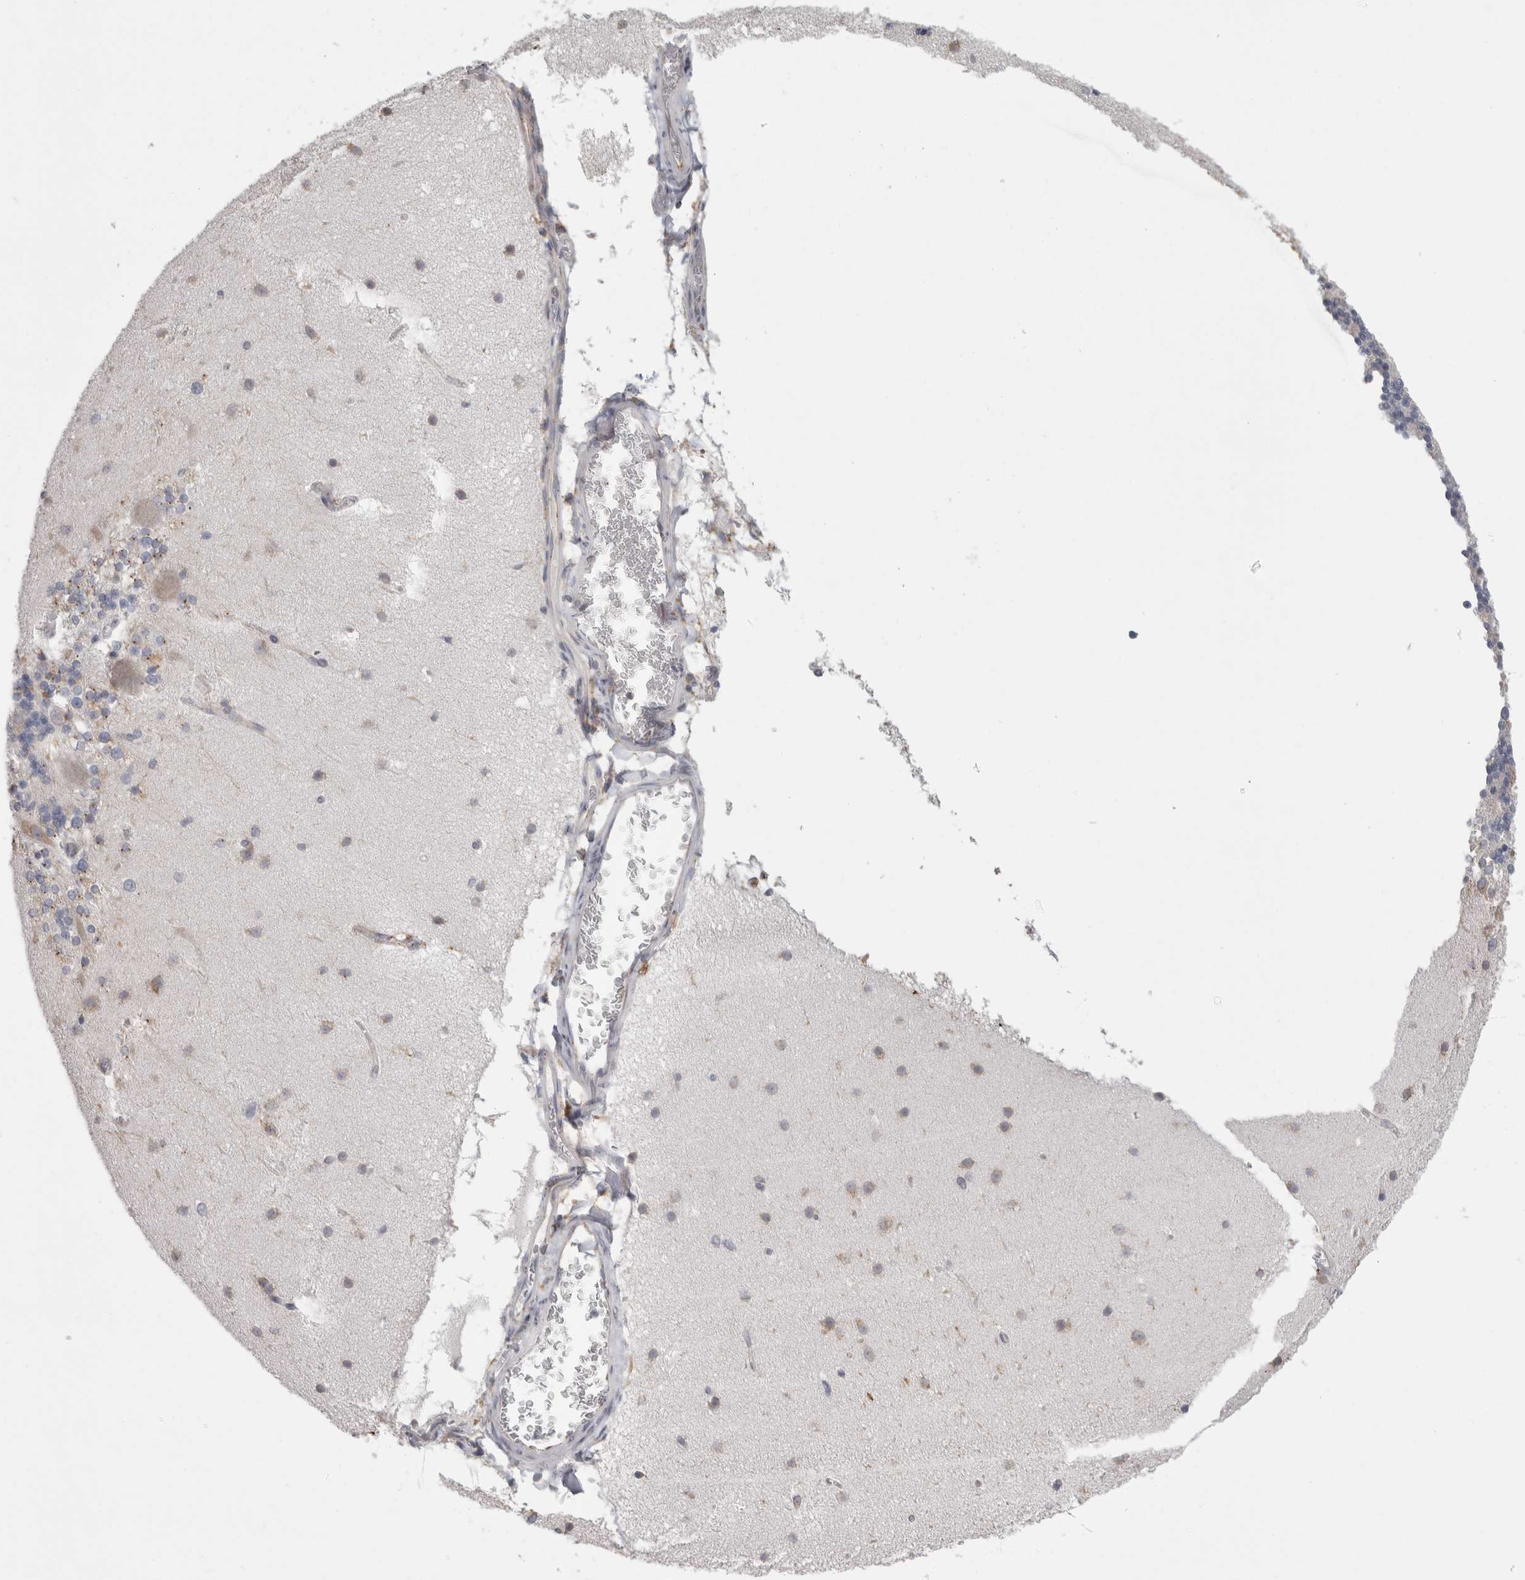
{"staining": {"intensity": "negative", "quantity": "none", "location": "none"}, "tissue": "cerebellum", "cell_type": "Cells in granular layer", "image_type": "normal", "snomed": [{"axis": "morphology", "description": "Normal tissue, NOS"}, {"axis": "topography", "description": "Cerebellum"}], "caption": "IHC photomicrograph of unremarkable cerebellum stained for a protein (brown), which exhibits no expression in cells in granular layer. Brightfield microscopy of immunohistochemistry (IHC) stained with DAB (brown) and hematoxylin (blue), captured at high magnification.", "gene": "ZNF341", "patient": {"sex": "female", "age": 19}}